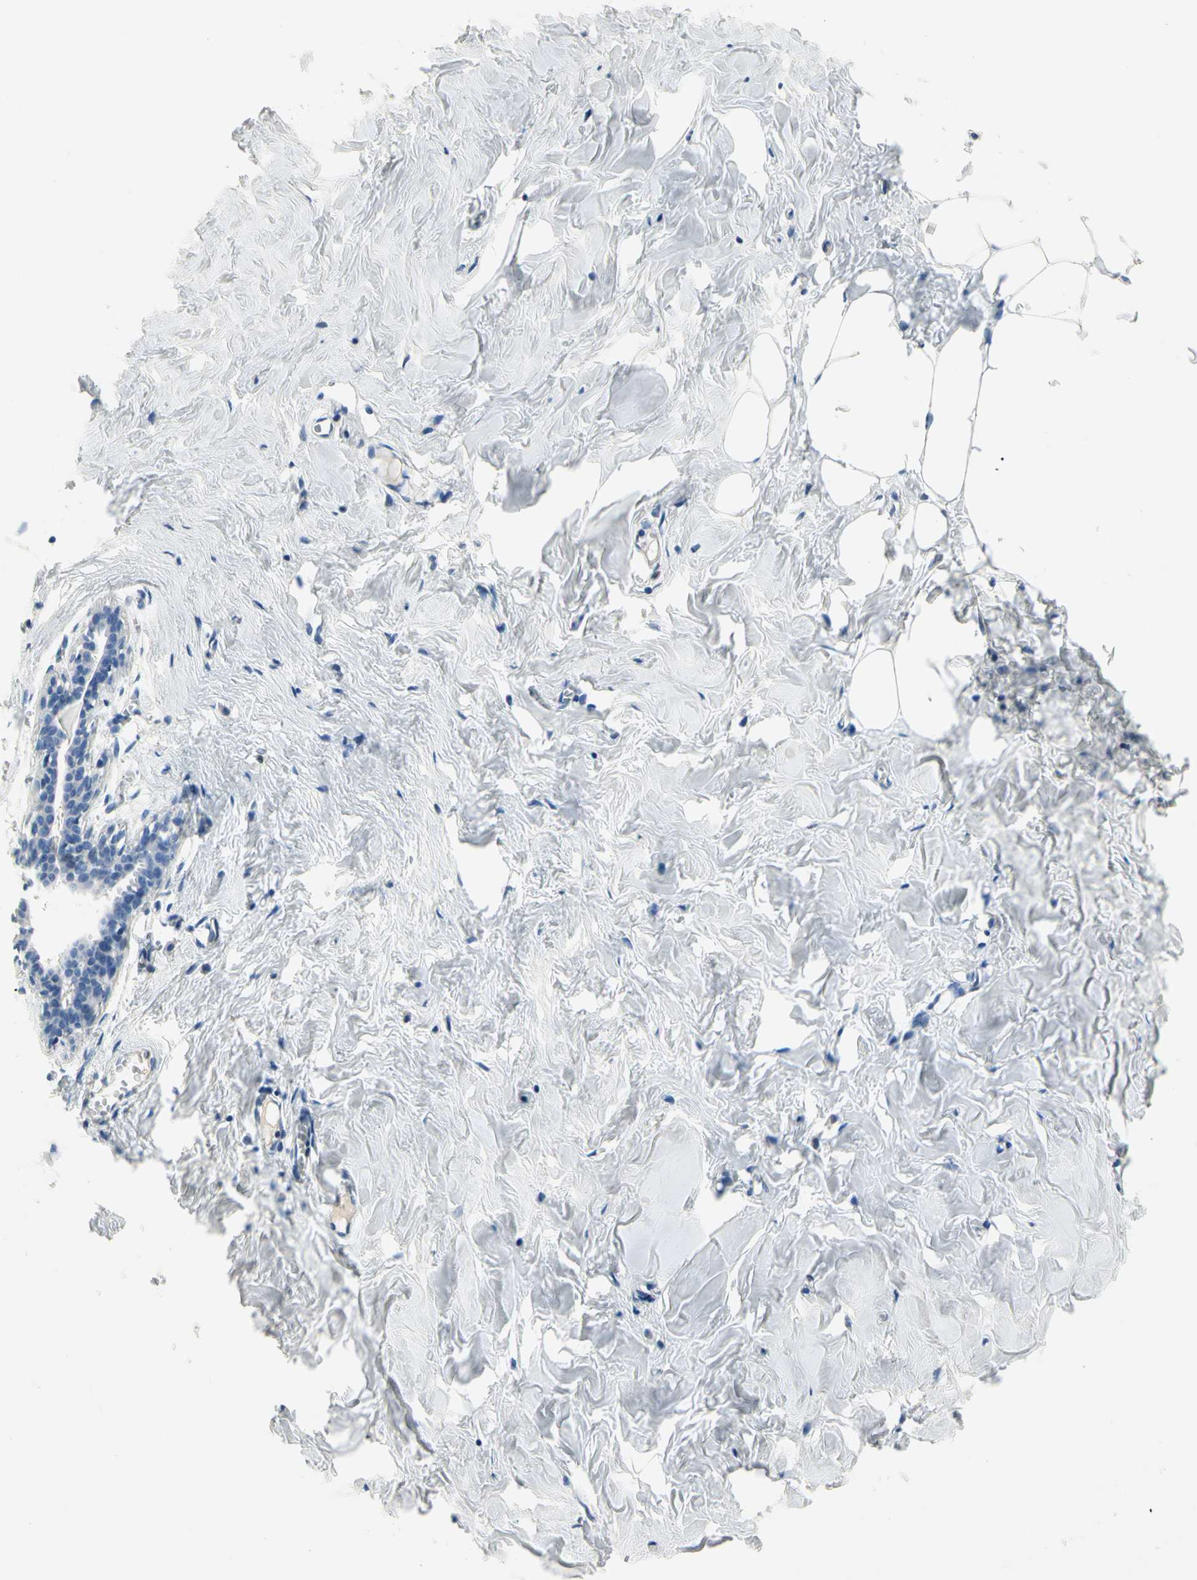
{"staining": {"intensity": "negative", "quantity": "none", "location": "none"}, "tissue": "breast", "cell_type": "Adipocytes", "image_type": "normal", "snomed": [{"axis": "morphology", "description": "Normal tissue, NOS"}, {"axis": "topography", "description": "Breast"}], "caption": "Adipocytes are negative for brown protein staining in unremarkable breast.", "gene": "GAS6", "patient": {"sex": "female", "age": 27}}